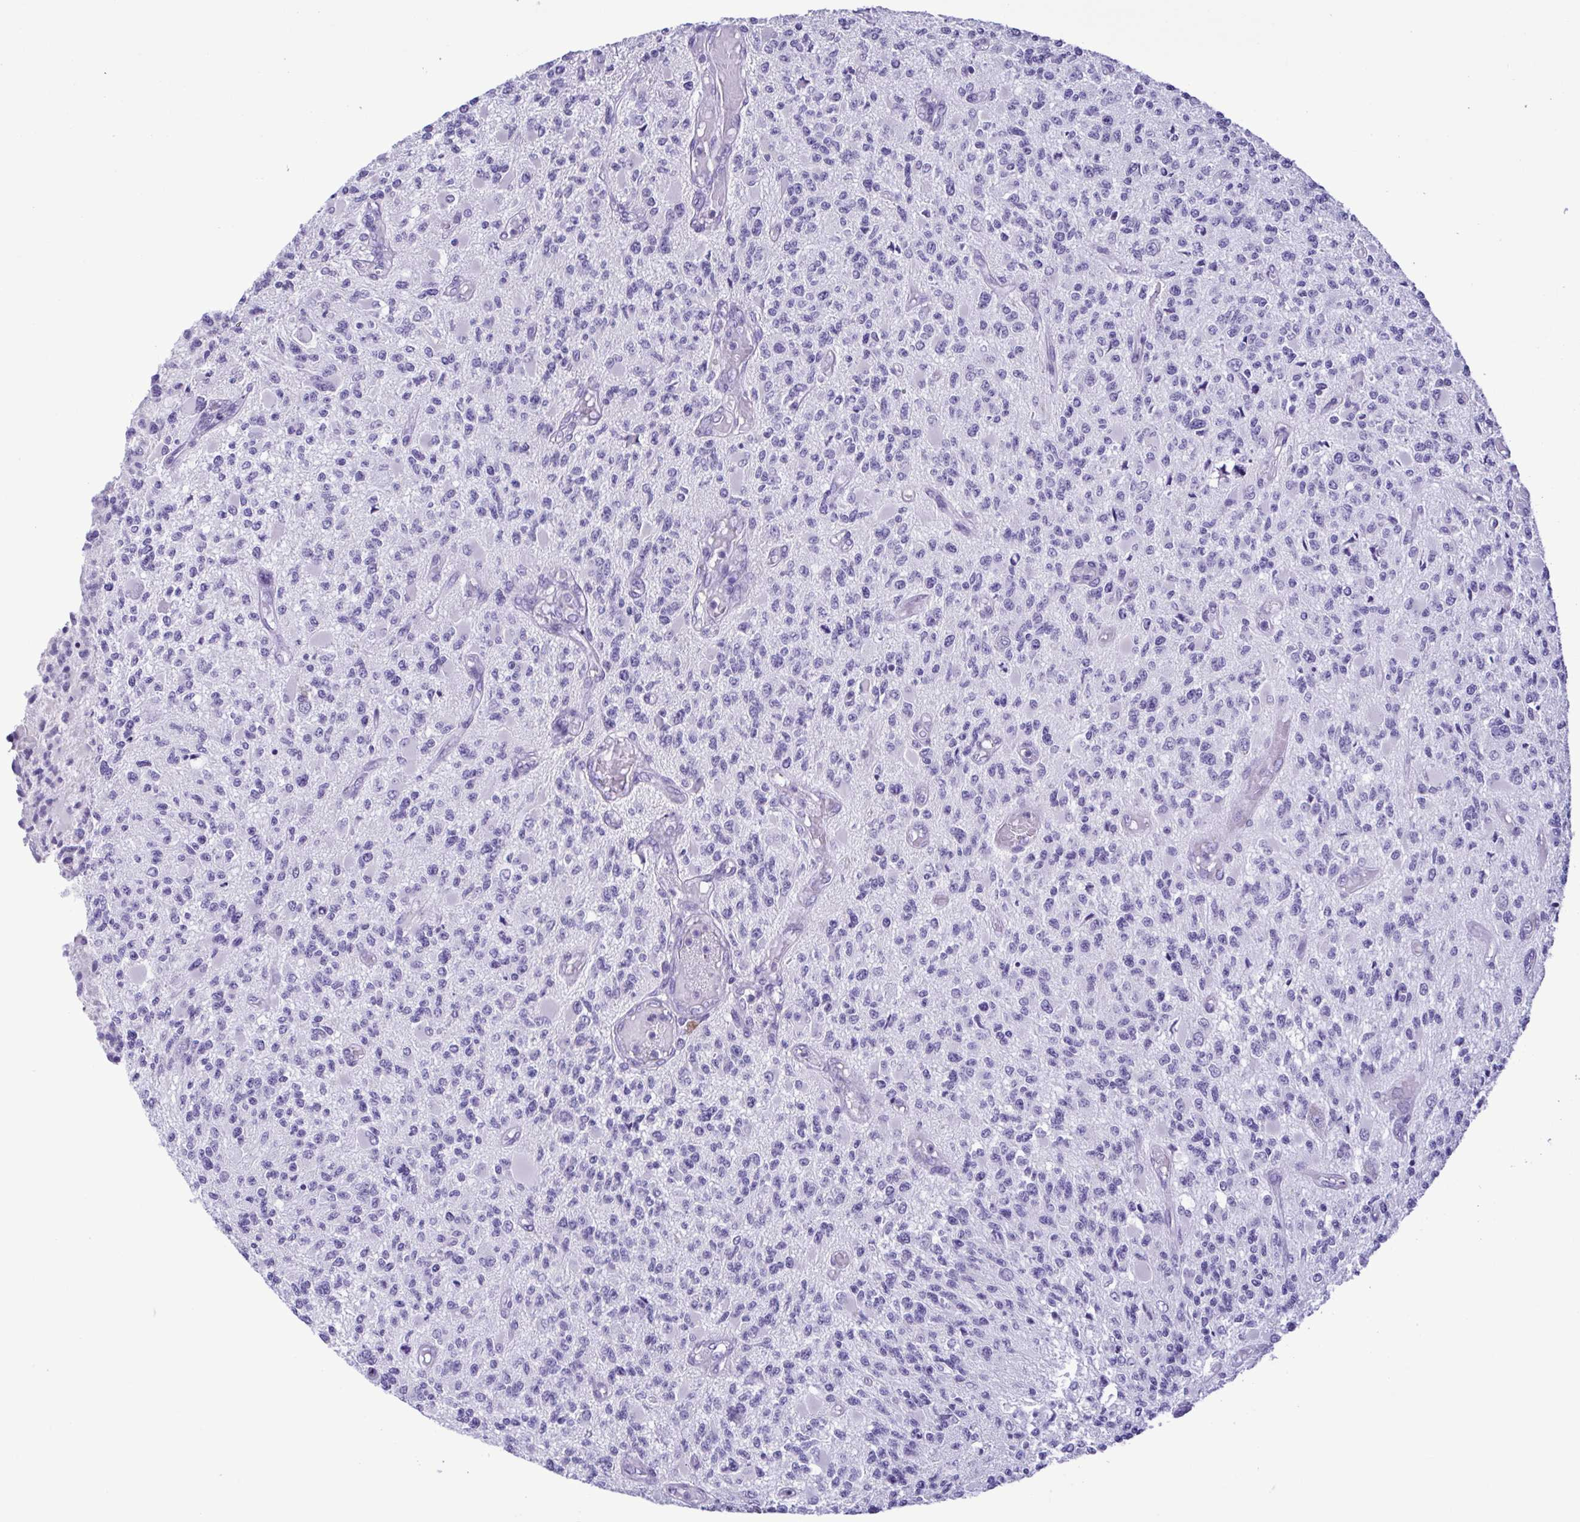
{"staining": {"intensity": "negative", "quantity": "none", "location": "none"}, "tissue": "glioma", "cell_type": "Tumor cells", "image_type": "cancer", "snomed": [{"axis": "morphology", "description": "Glioma, malignant, High grade"}, {"axis": "topography", "description": "Brain"}], "caption": "The micrograph demonstrates no staining of tumor cells in glioma. (Brightfield microscopy of DAB (3,3'-diaminobenzidine) immunohistochemistry (IHC) at high magnification).", "gene": "CBY2", "patient": {"sex": "female", "age": 63}}